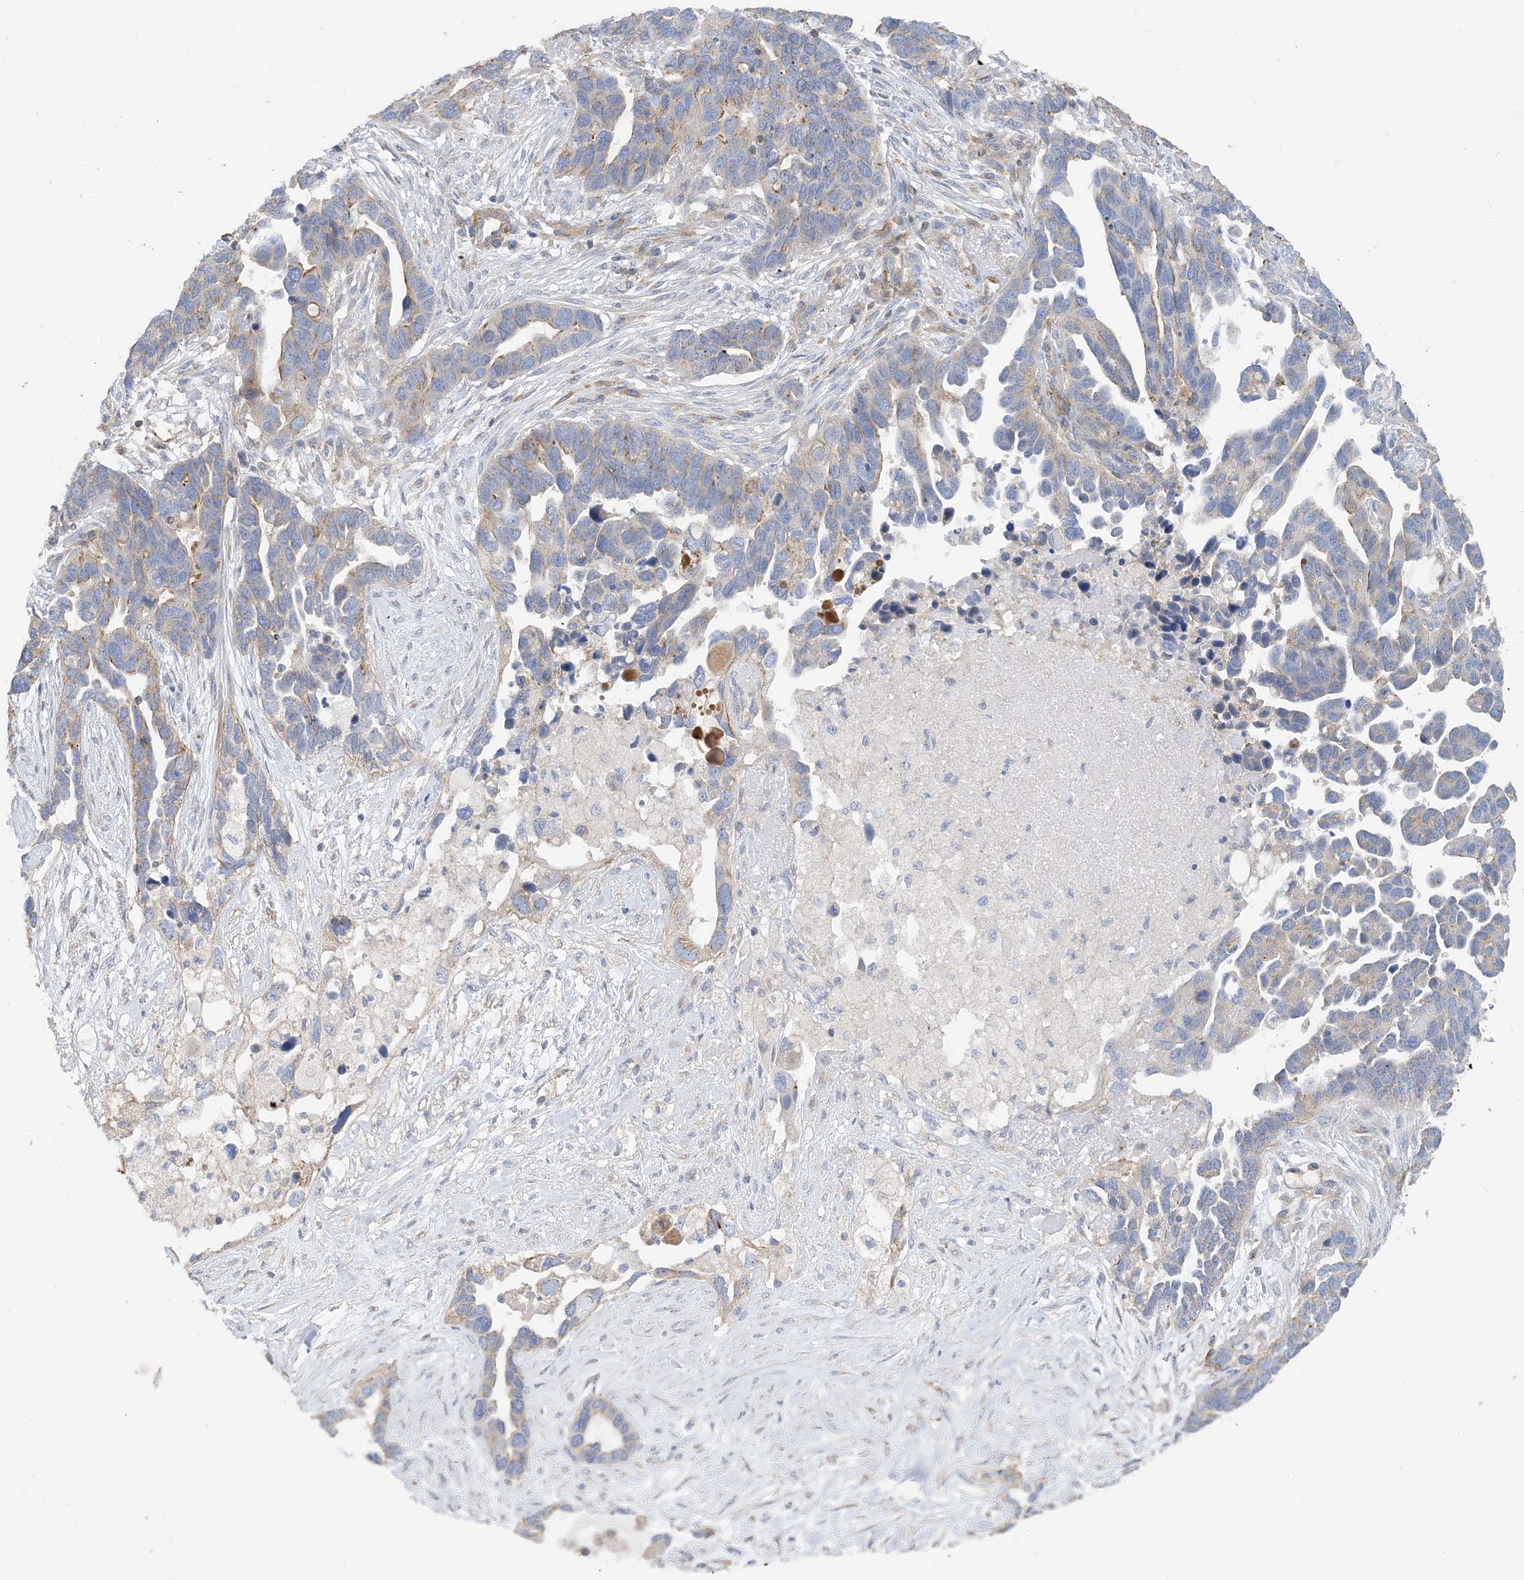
{"staining": {"intensity": "moderate", "quantity": "<25%", "location": "cytoplasmic/membranous"}, "tissue": "ovarian cancer", "cell_type": "Tumor cells", "image_type": "cancer", "snomed": [{"axis": "morphology", "description": "Cystadenocarcinoma, serous, NOS"}, {"axis": "topography", "description": "Ovary"}], "caption": "DAB (3,3'-diaminobenzidine) immunohistochemical staining of human serous cystadenocarcinoma (ovarian) shows moderate cytoplasmic/membranous protein positivity in about <25% of tumor cells.", "gene": "CALHM5", "patient": {"sex": "female", "age": 54}}